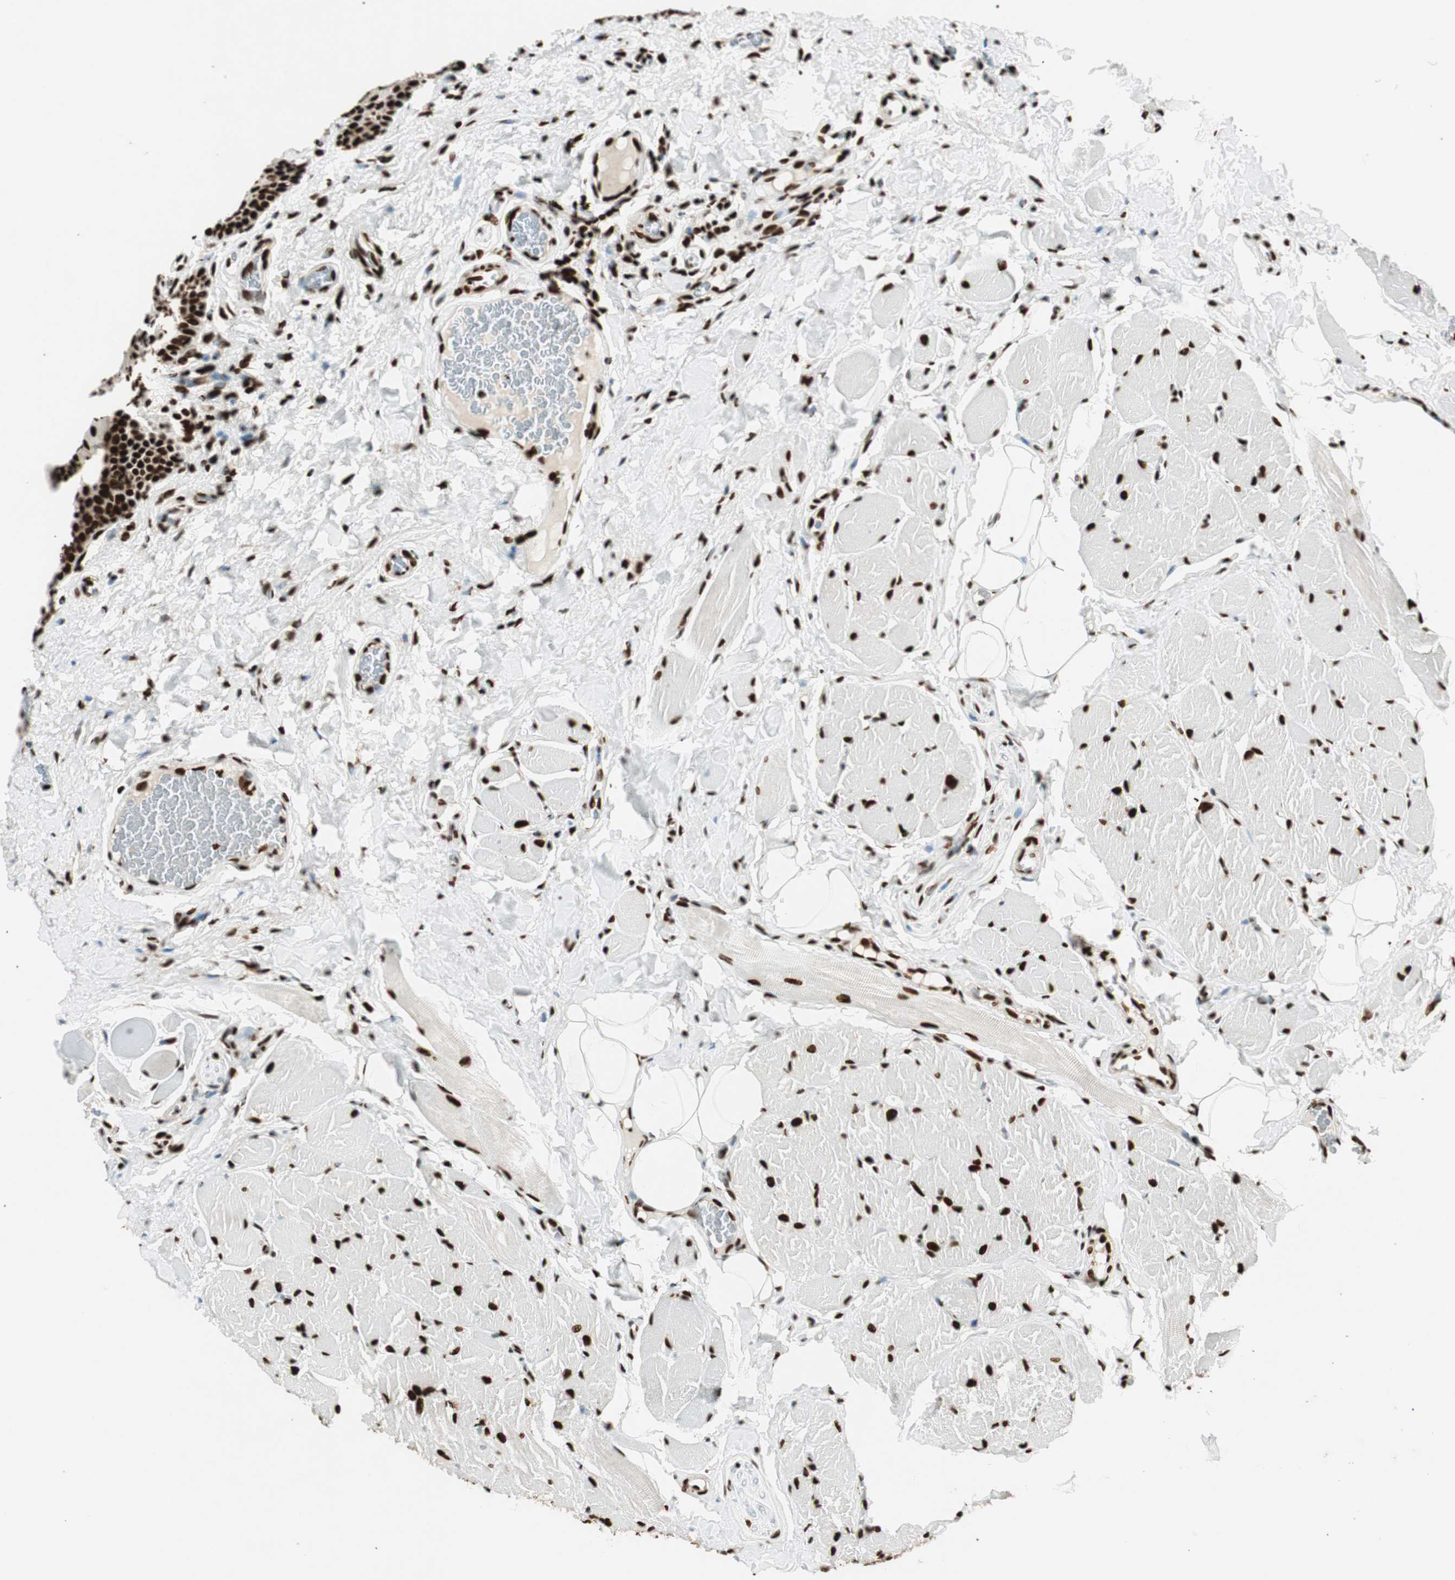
{"staining": {"intensity": "strong", "quantity": ">75%", "location": "nuclear"}, "tissue": "oral mucosa", "cell_type": "Squamous epithelial cells", "image_type": "normal", "snomed": [{"axis": "morphology", "description": "Normal tissue, NOS"}, {"axis": "topography", "description": "Oral tissue"}], "caption": "Strong nuclear staining for a protein is appreciated in approximately >75% of squamous epithelial cells of unremarkable oral mucosa using immunohistochemistry.", "gene": "EWSR1", "patient": {"sex": "male", "age": 54}}